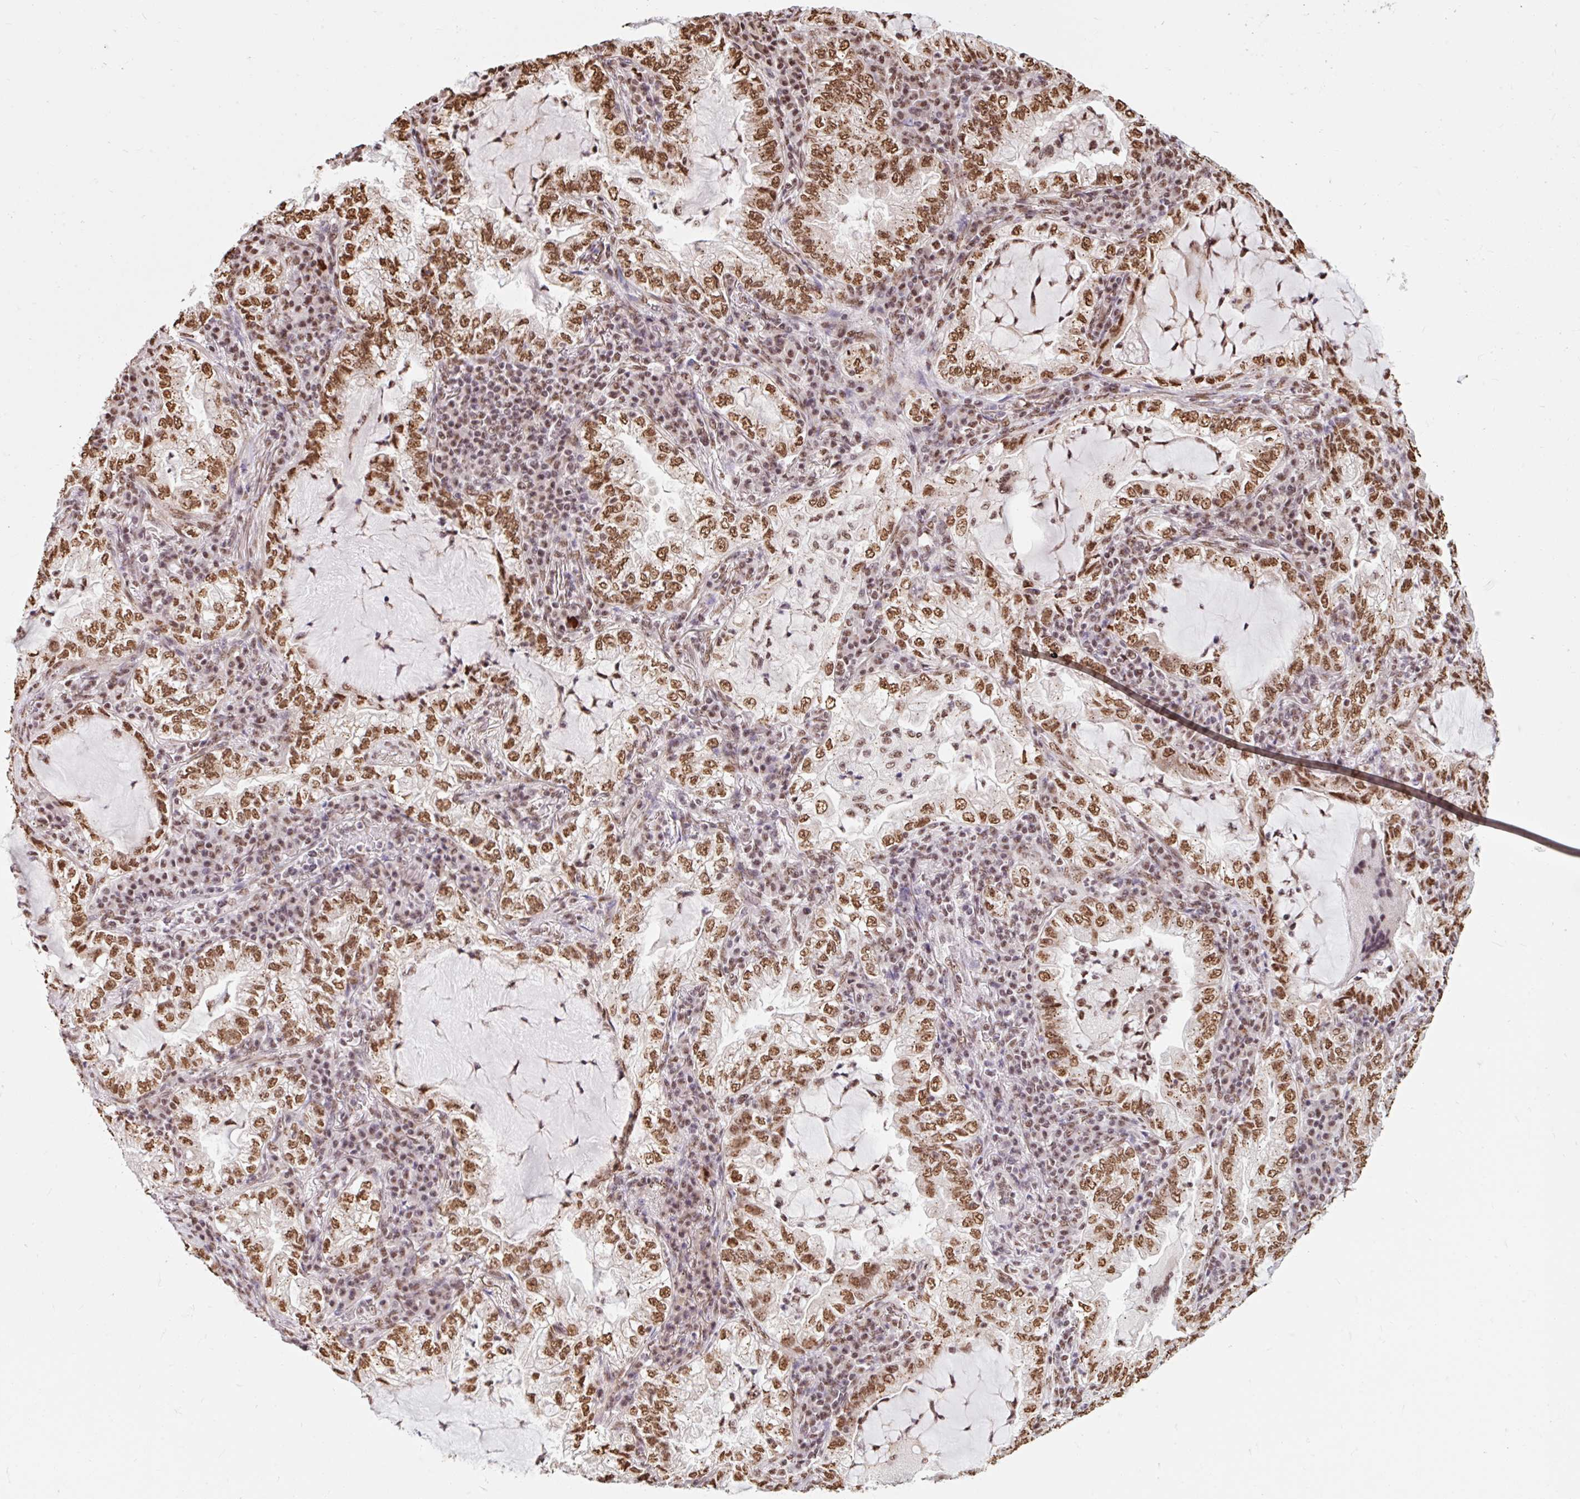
{"staining": {"intensity": "moderate", "quantity": ">75%", "location": "nuclear"}, "tissue": "lung cancer", "cell_type": "Tumor cells", "image_type": "cancer", "snomed": [{"axis": "morphology", "description": "Adenocarcinoma, NOS"}, {"axis": "topography", "description": "Lung"}], "caption": "Protein expression analysis of human adenocarcinoma (lung) reveals moderate nuclear positivity in about >75% of tumor cells.", "gene": "BICRA", "patient": {"sex": "female", "age": 73}}